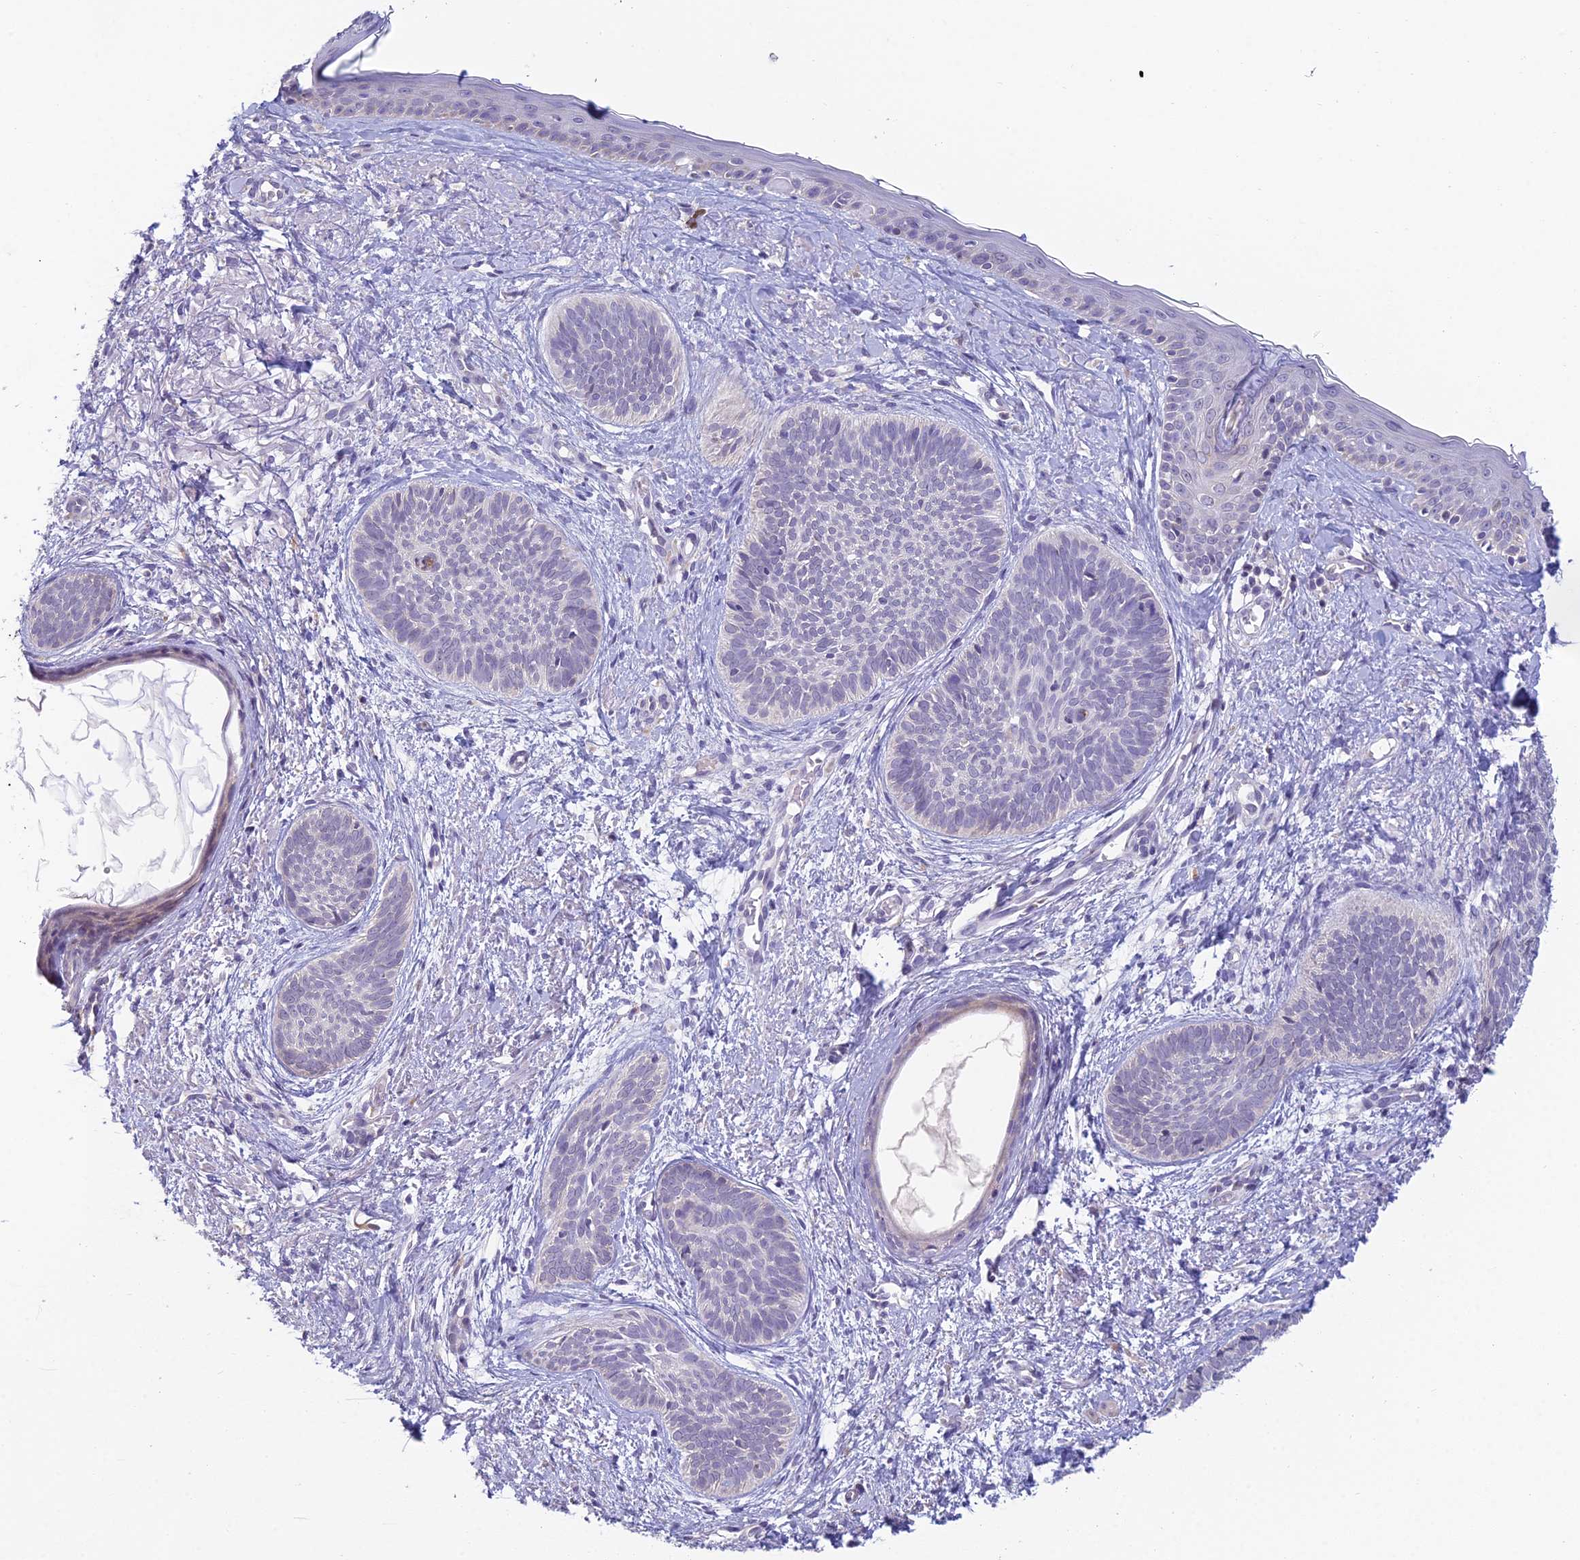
{"staining": {"intensity": "negative", "quantity": "none", "location": "none"}, "tissue": "skin cancer", "cell_type": "Tumor cells", "image_type": "cancer", "snomed": [{"axis": "morphology", "description": "Basal cell carcinoma"}, {"axis": "topography", "description": "Skin"}], "caption": "The micrograph reveals no significant positivity in tumor cells of skin cancer (basal cell carcinoma). (Stains: DAB (3,3'-diaminobenzidine) immunohistochemistry with hematoxylin counter stain, Microscopy: brightfield microscopy at high magnification).", "gene": "CFAP206", "patient": {"sex": "female", "age": 81}}